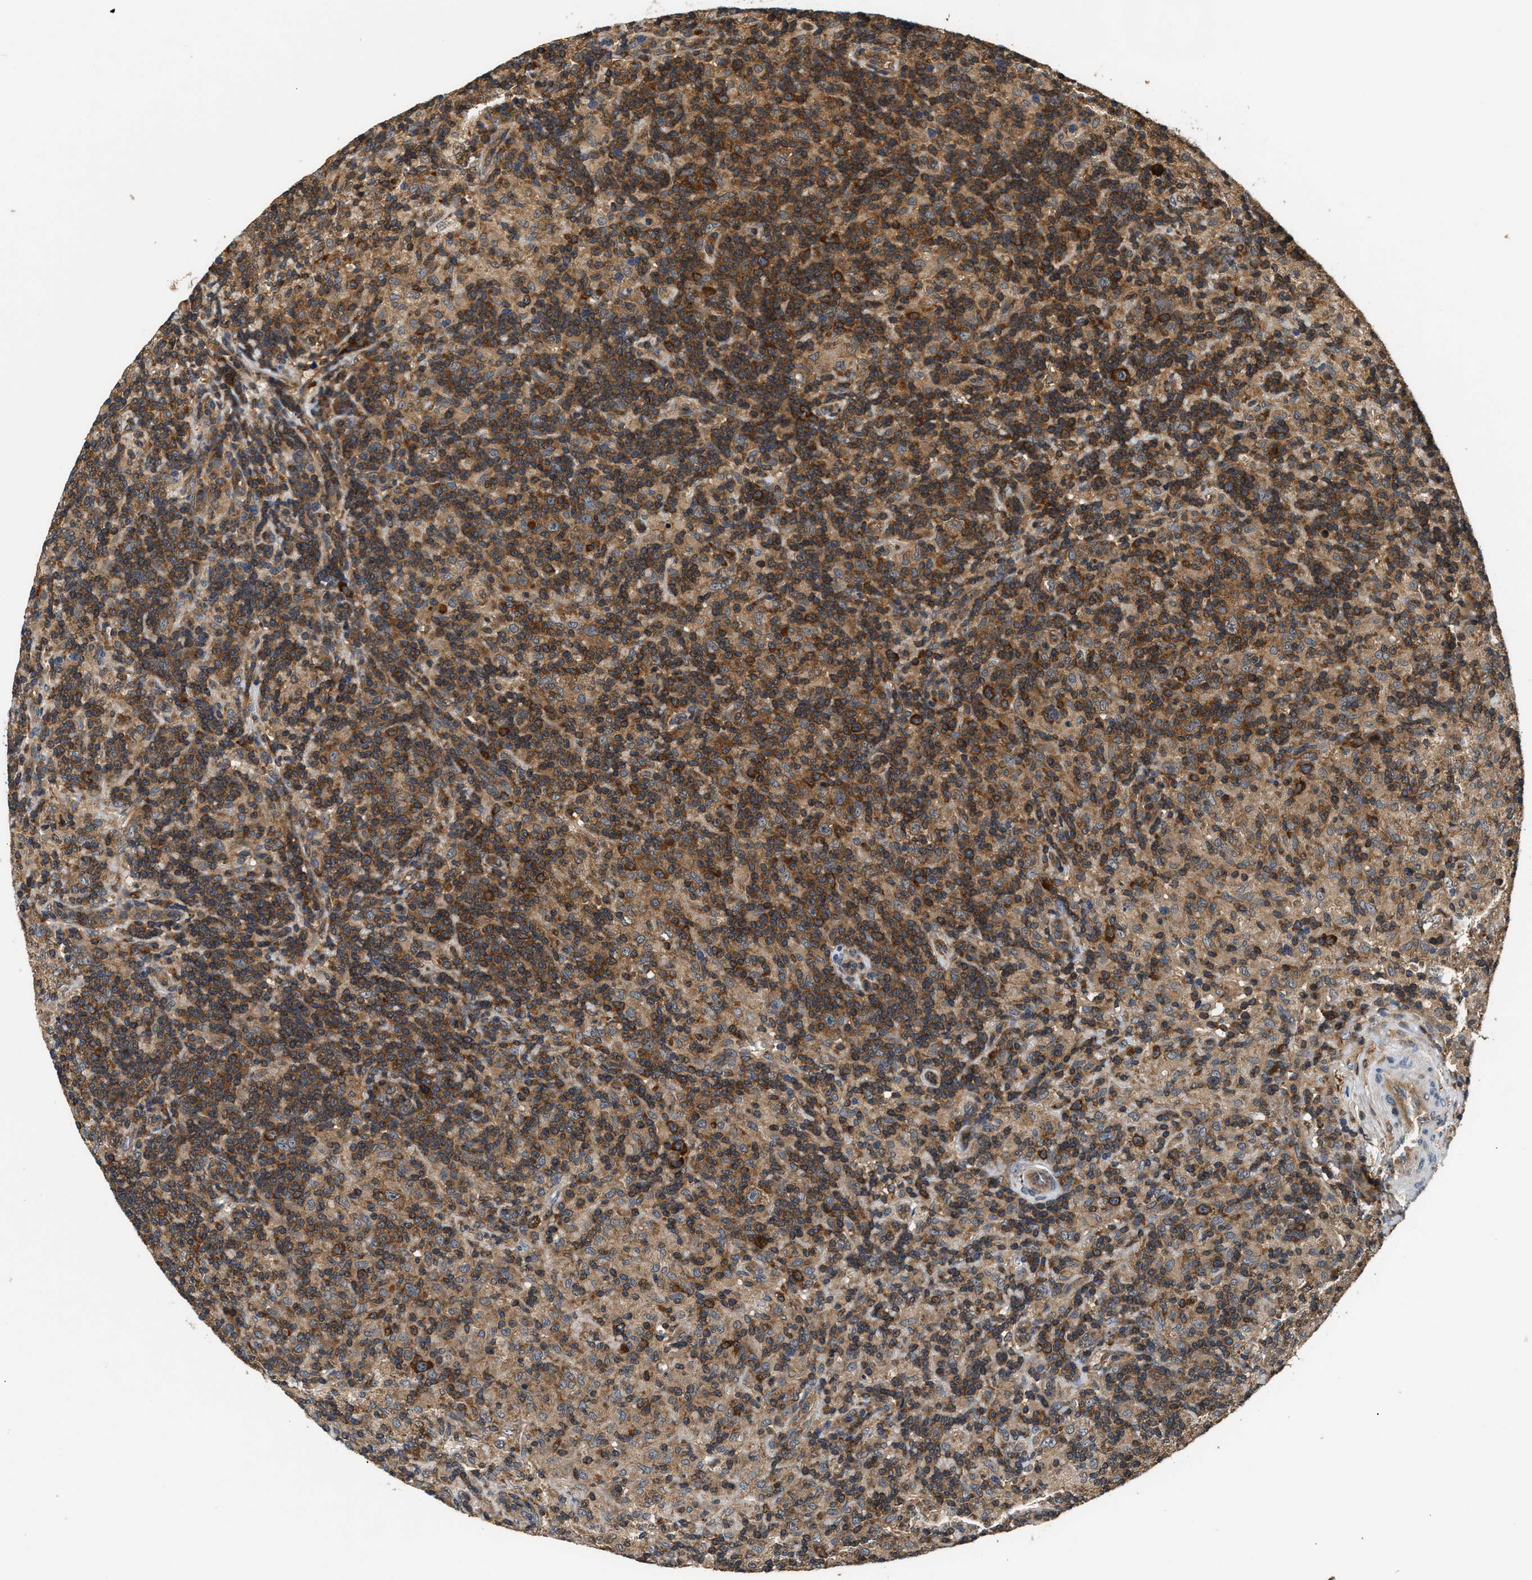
{"staining": {"intensity": "strong", "quantity": ">75%", "location": "cytoplasmic/membranous"}, "tissue": "lymphoma", "cell_type": "Tumor cells", "image_type": "cancer", "snomed": [{"axis": "morphology", "description": "Hodgkin's disease, NOS"}, {"axis": "topography", "description": "Lymph node"}], "caption": "Brown immunohistochemical staining in human lymphoma displays strong cytoplasmic/membranous positivity in about >75% of tumor cells. (Stains: DAB in brown, nuclei in blue, Microscopy: brightfield microscopy at high magnification).", "gene": "DNAJC2", "patient": {"sex": "male", "age": 70}}